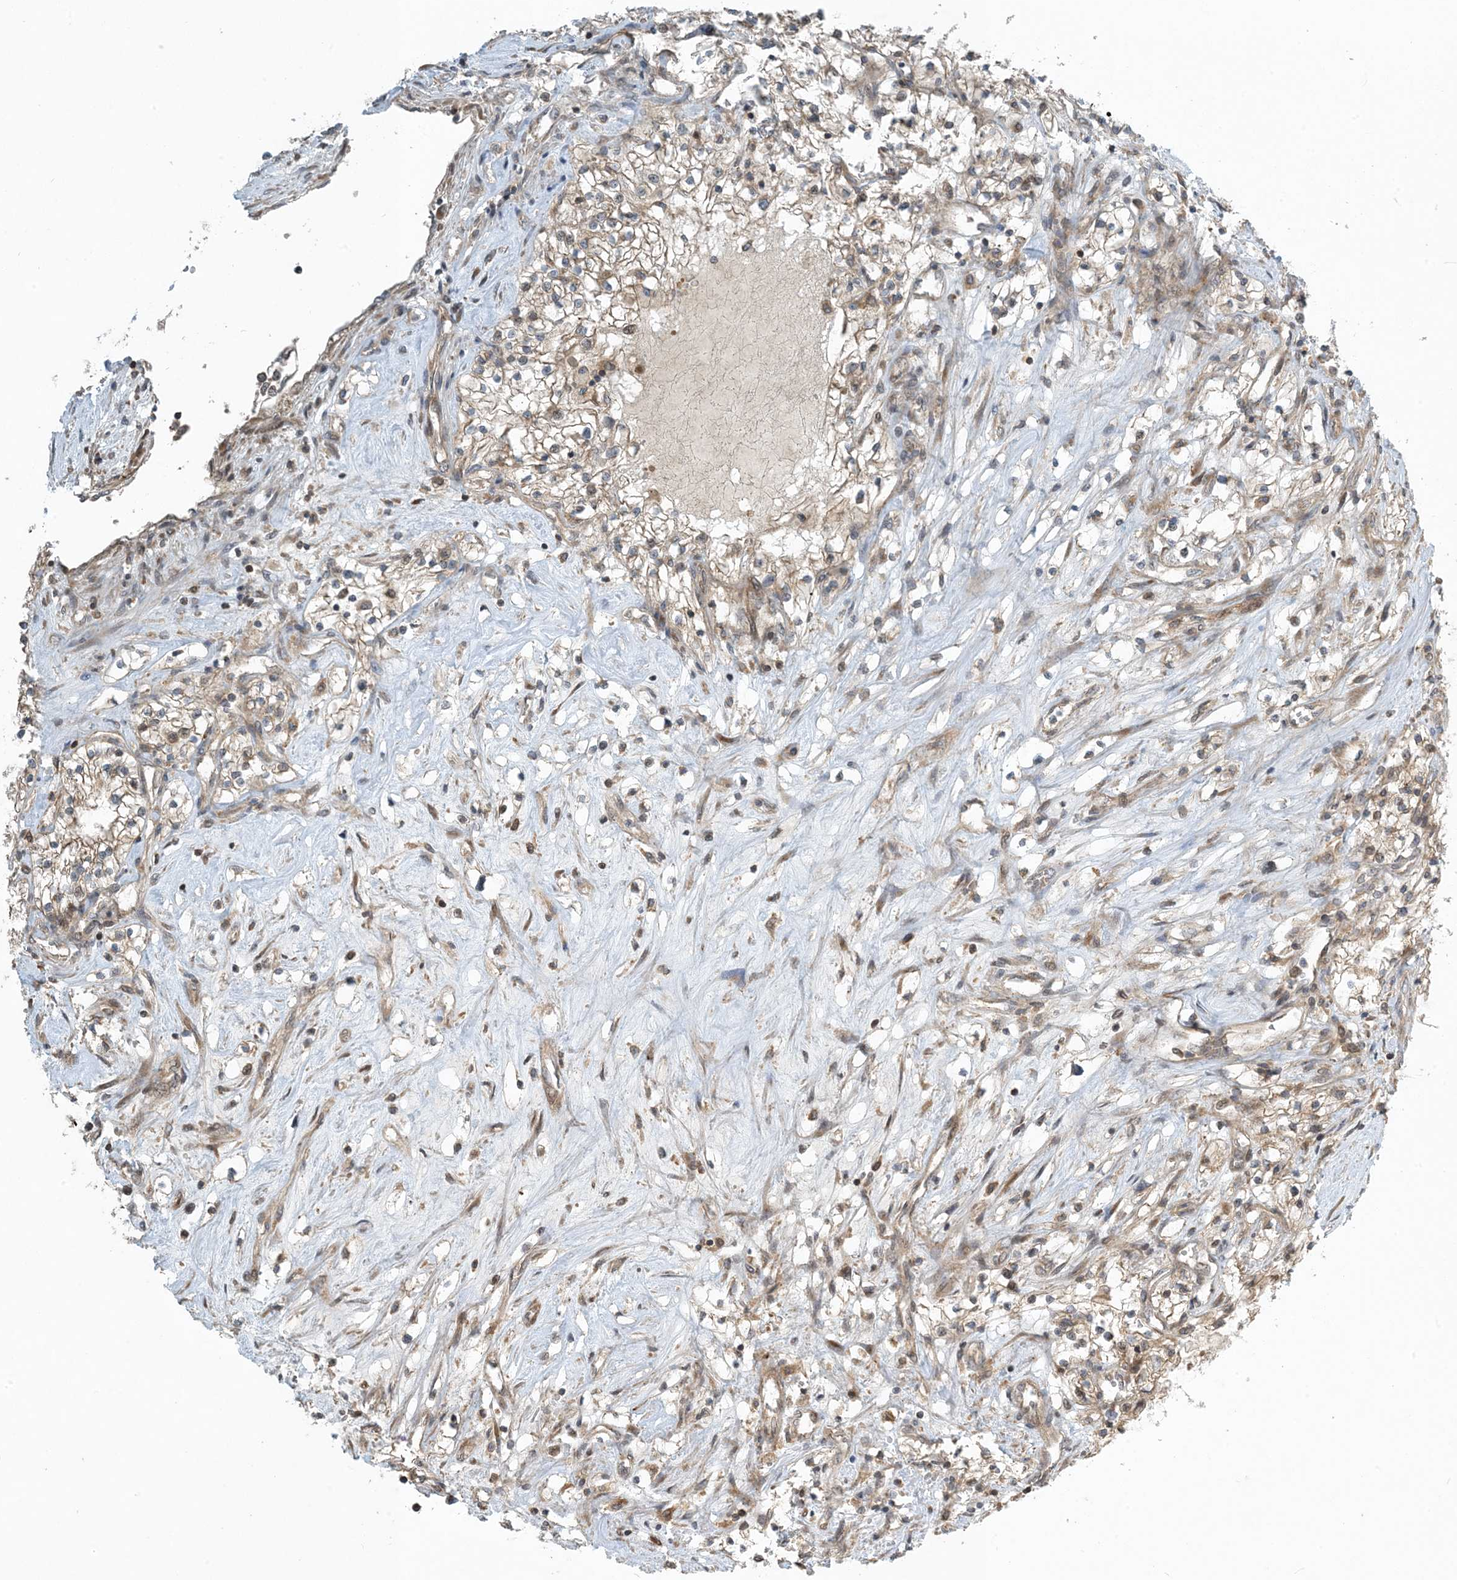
{"staining": {"intensity": "moderate", "quantity": ">75%", "location": "cytoplasmic/membranous"}, "tissue": "renal cancer", "cell_type": "Tumor cells", "image_type": "cancer", "snomed": [{"axis": "morphology", "description": "Normal tissue, NOS"}, {"axis": "morphology", "description": "Adenocarcinoma, NOS"}, {"axis": "topography", "description": "Kidney"}], "caption": "Immunohistochemistry (IHC) (DAB (3,3'-diaminobenzidine)) staining of human renal cancer exhibits moderate cytoplasmic/membranous protein expression in about >75% of tumor cells.", "gene": "ZBTB3", "patient": {"sex": "male", "age": 68}}